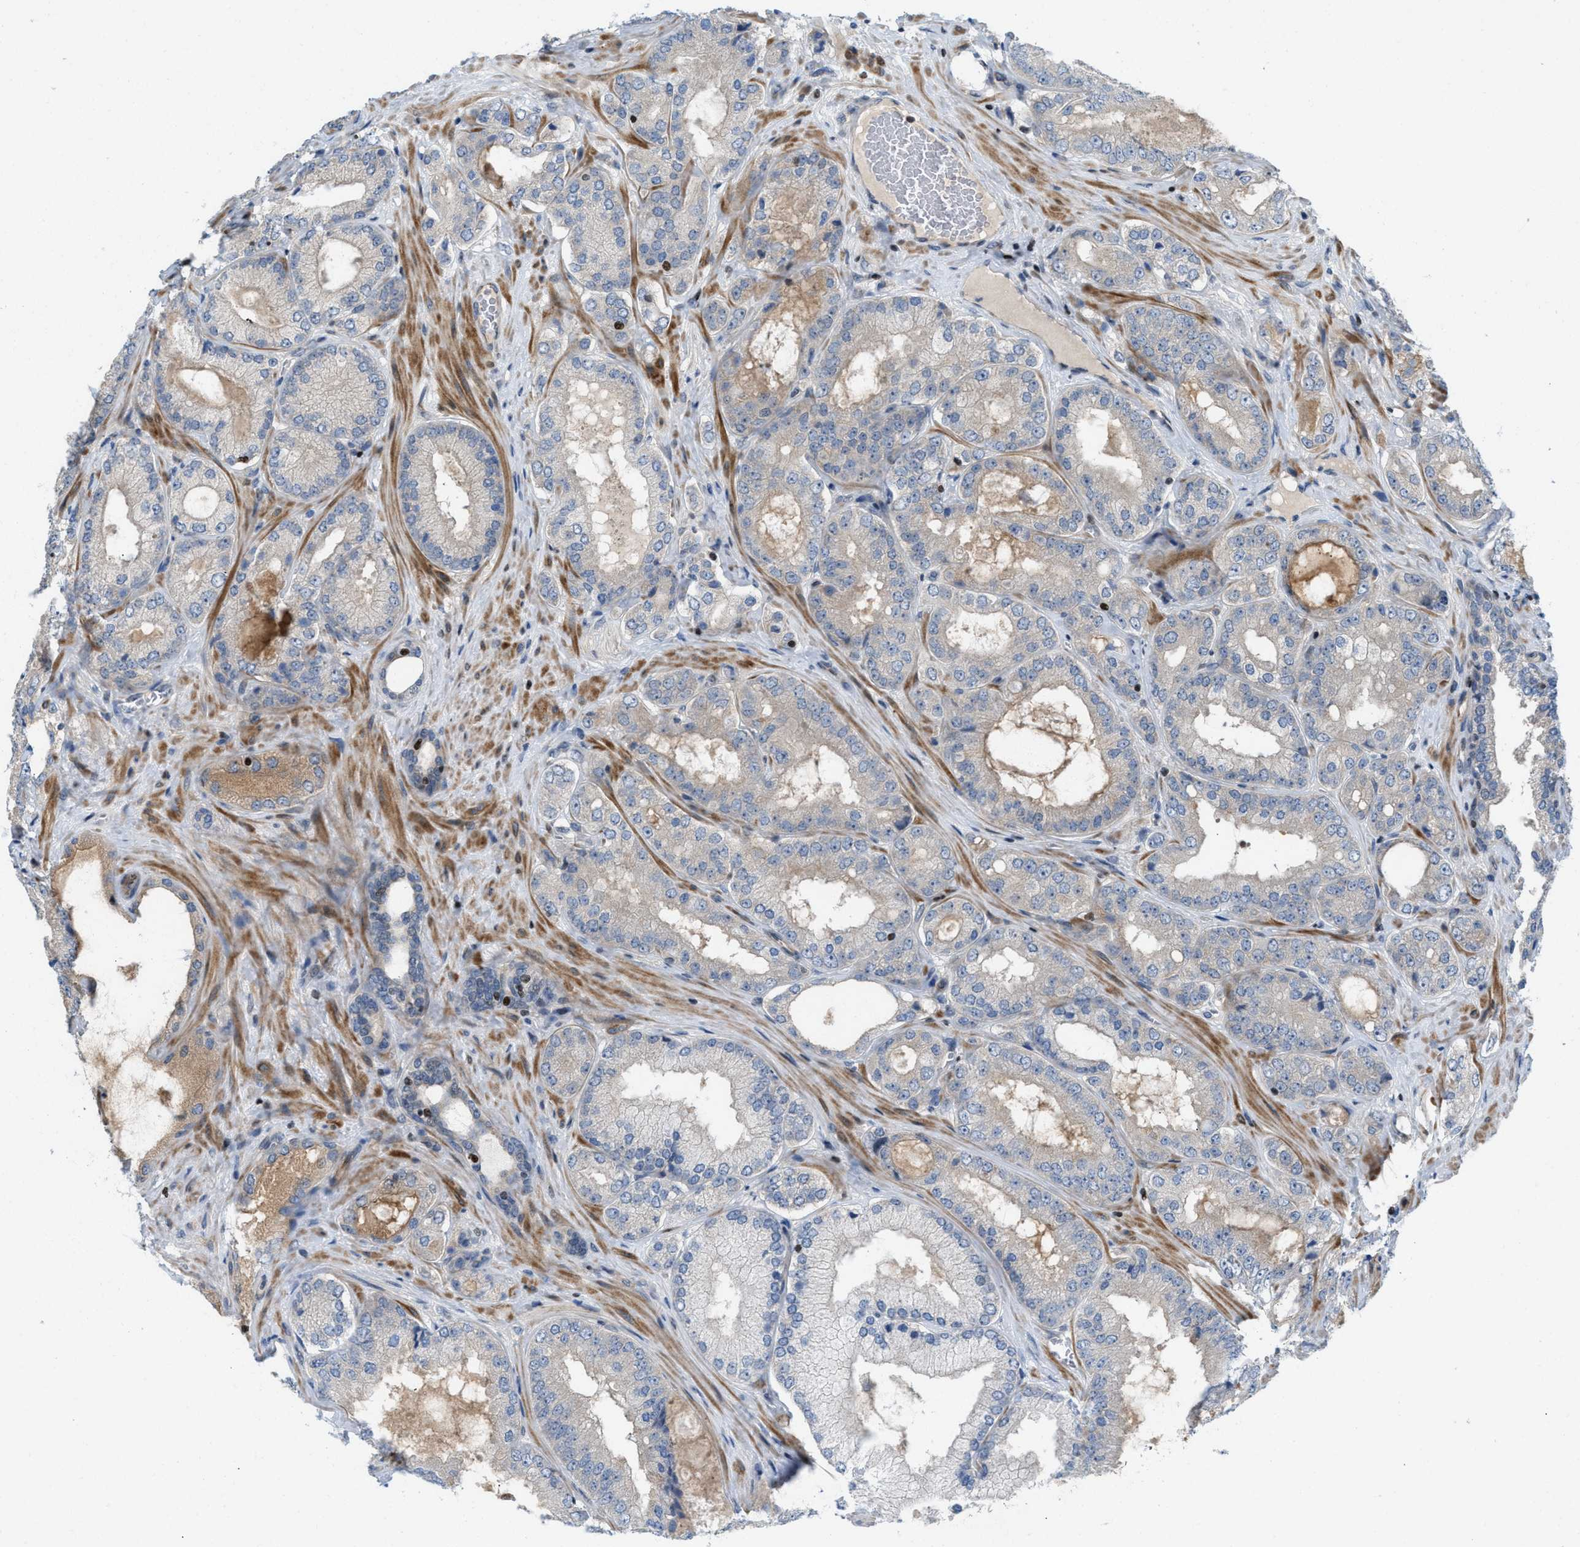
{"staining": {"intensity": "negative", "quantity": "none", "location": "none"}, "tissue": "prostate cancer", "cell_type": "Tumor cells", "image_type": "cancer", "snomed": [{"axis": "morphology", "description": "Adenocarcinoma, Low grade"}, {"axis": "topography", "description": "Prostate"}], "caption": "Prostate cancer stained for a protein using immunohistochemistry displays no staining tumor cells.", "gene": "ZNF276", "patient": {"sex": "male", "age": 65}}